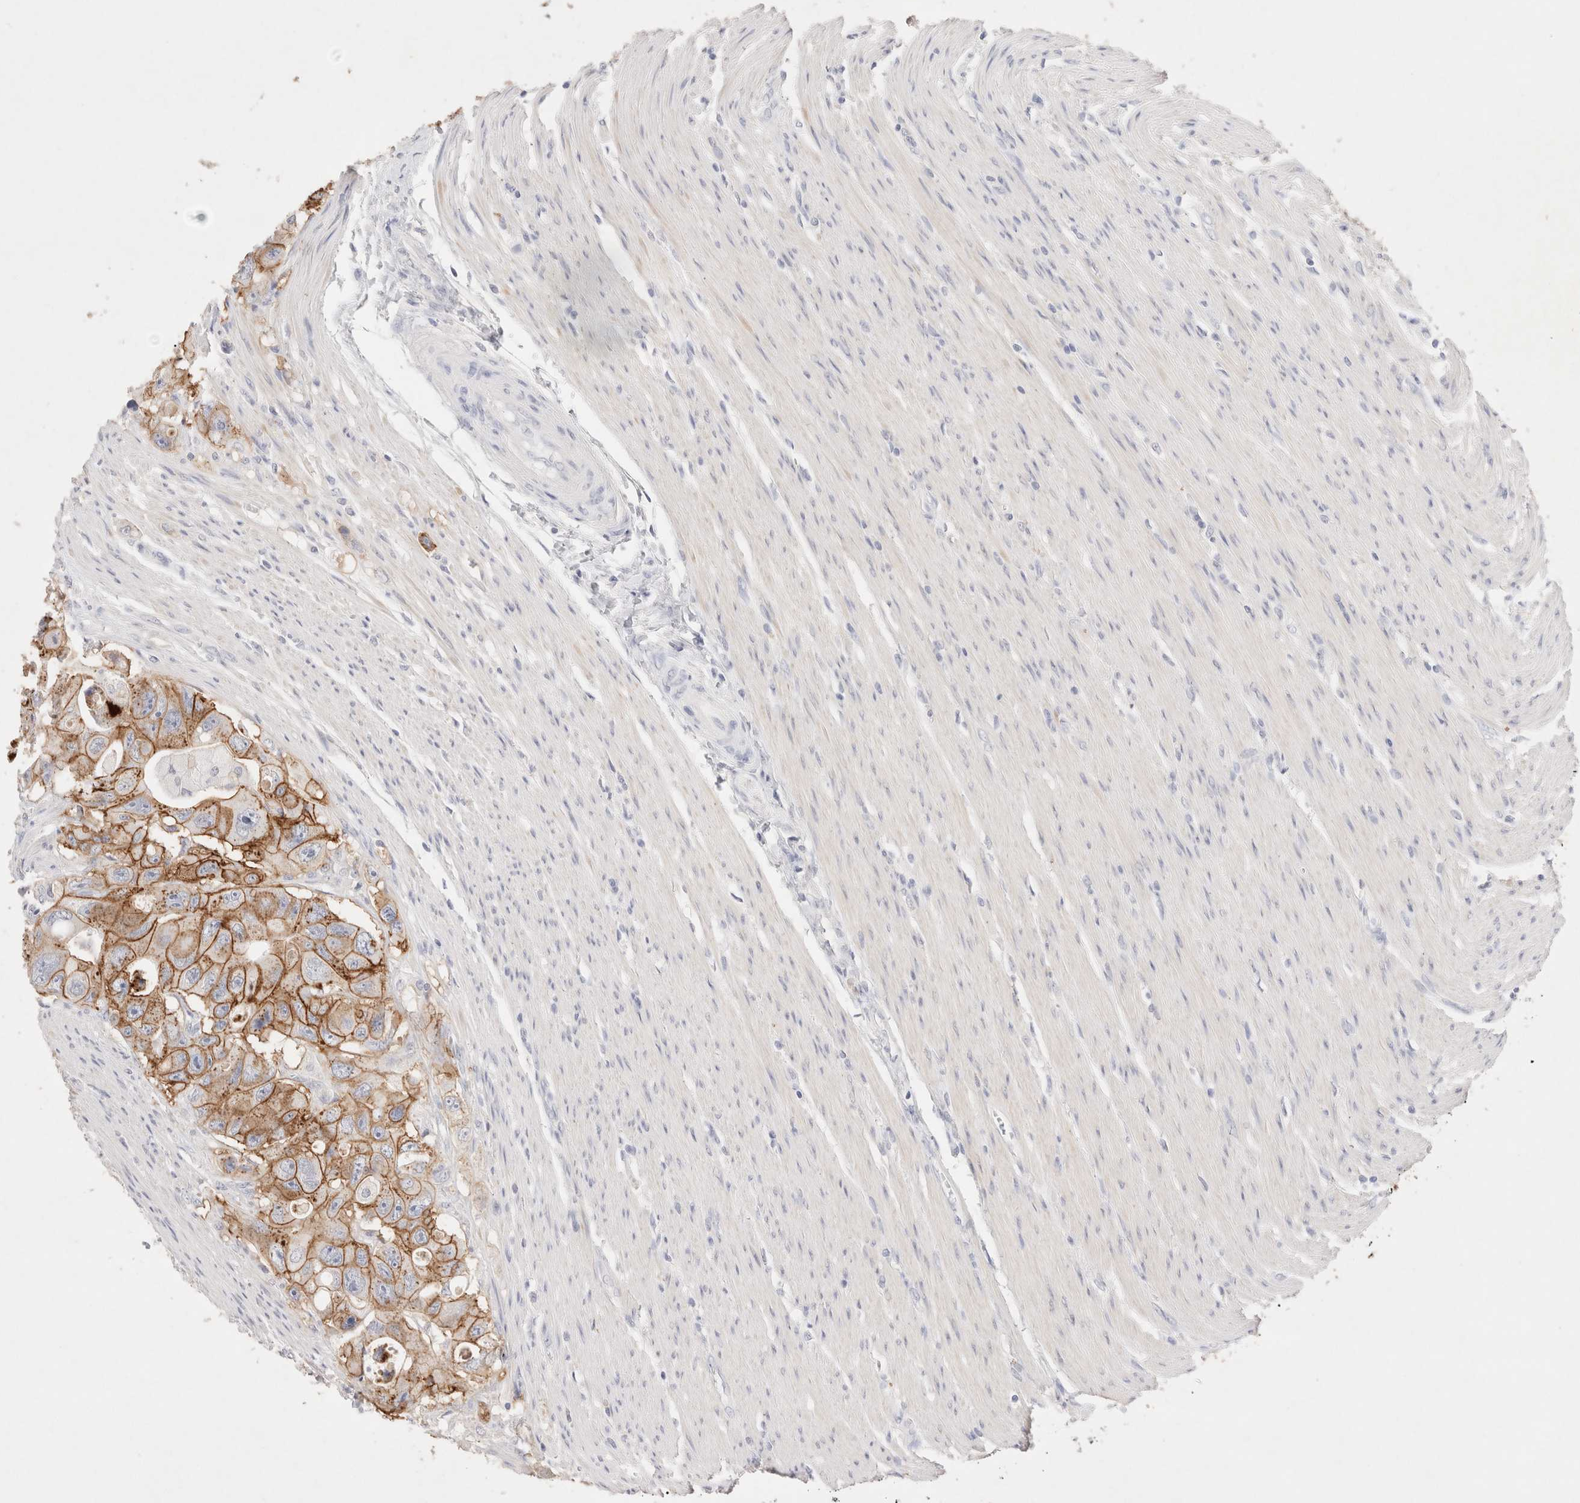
{"staining": {"intensity": "strong", "quantity": ">75%", "location": "cytoplasmic/membranous"}, "tissue": "colorectal cancer", "cell_type": "Tumor cells", "image_type": "cancer", "snomed": [{"axis": "morphology", "description": "Adenocarcinoma, NOS"}, {"axis": "topography", "description": "Colon"}], "caption": "About >75% of tumor cells in colorectal adenocarcinoma demonstrate strong cytoplasmic/membranous protein positivity as visualized by brown immunohistochemical staining.", "gene": "EPCAM", "patient": {"sex": "female", "age": 46}}